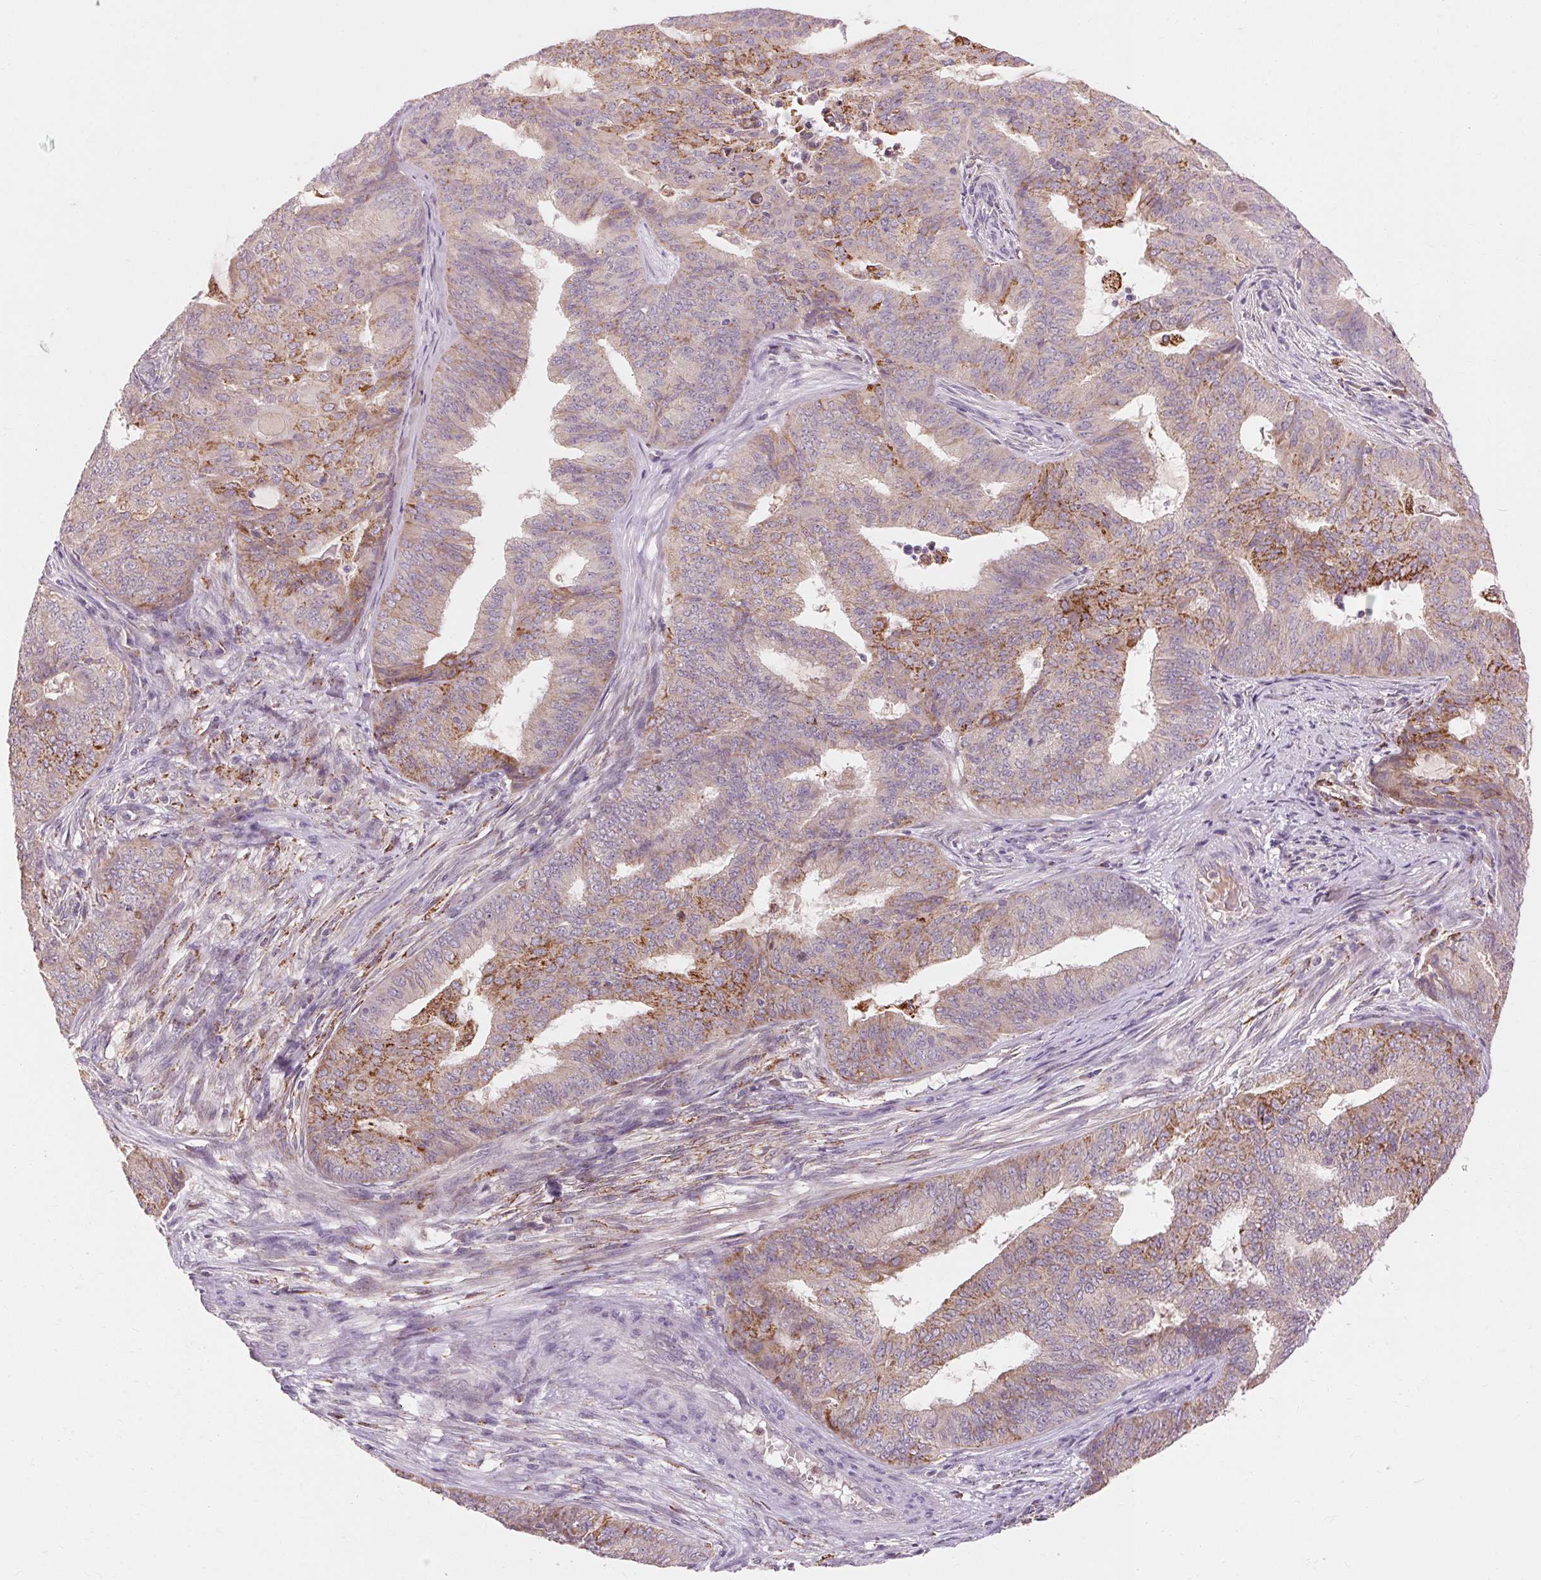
{"staining": {"intensity": "moderate", "quantity": "25%-75%", "location": "cytoplasmic/membranous"}, "tissue": "endometrial cancer", "cell_type": "Tumor cells", "image_type": "cancer", "snomed": [{"axis": "morphology", "description": "Adenocarcinoma, NOS"}, {"axis": "topography", "description": "Endometrium"}], "caption": "DAB immunohistochemical staining of adenocarcinoma (endometrial) reveals moderate cytoplasmic/membranous protein staining in approximately 25%-75% of tumor cells. The staining was performed using DAB to visualize the protein expression in brown, while the nuclei were stained in blue with hematoxylin (Magnification: 20x).", "gene": "REP15", "patient": {"sex": "female", "age": 62}}